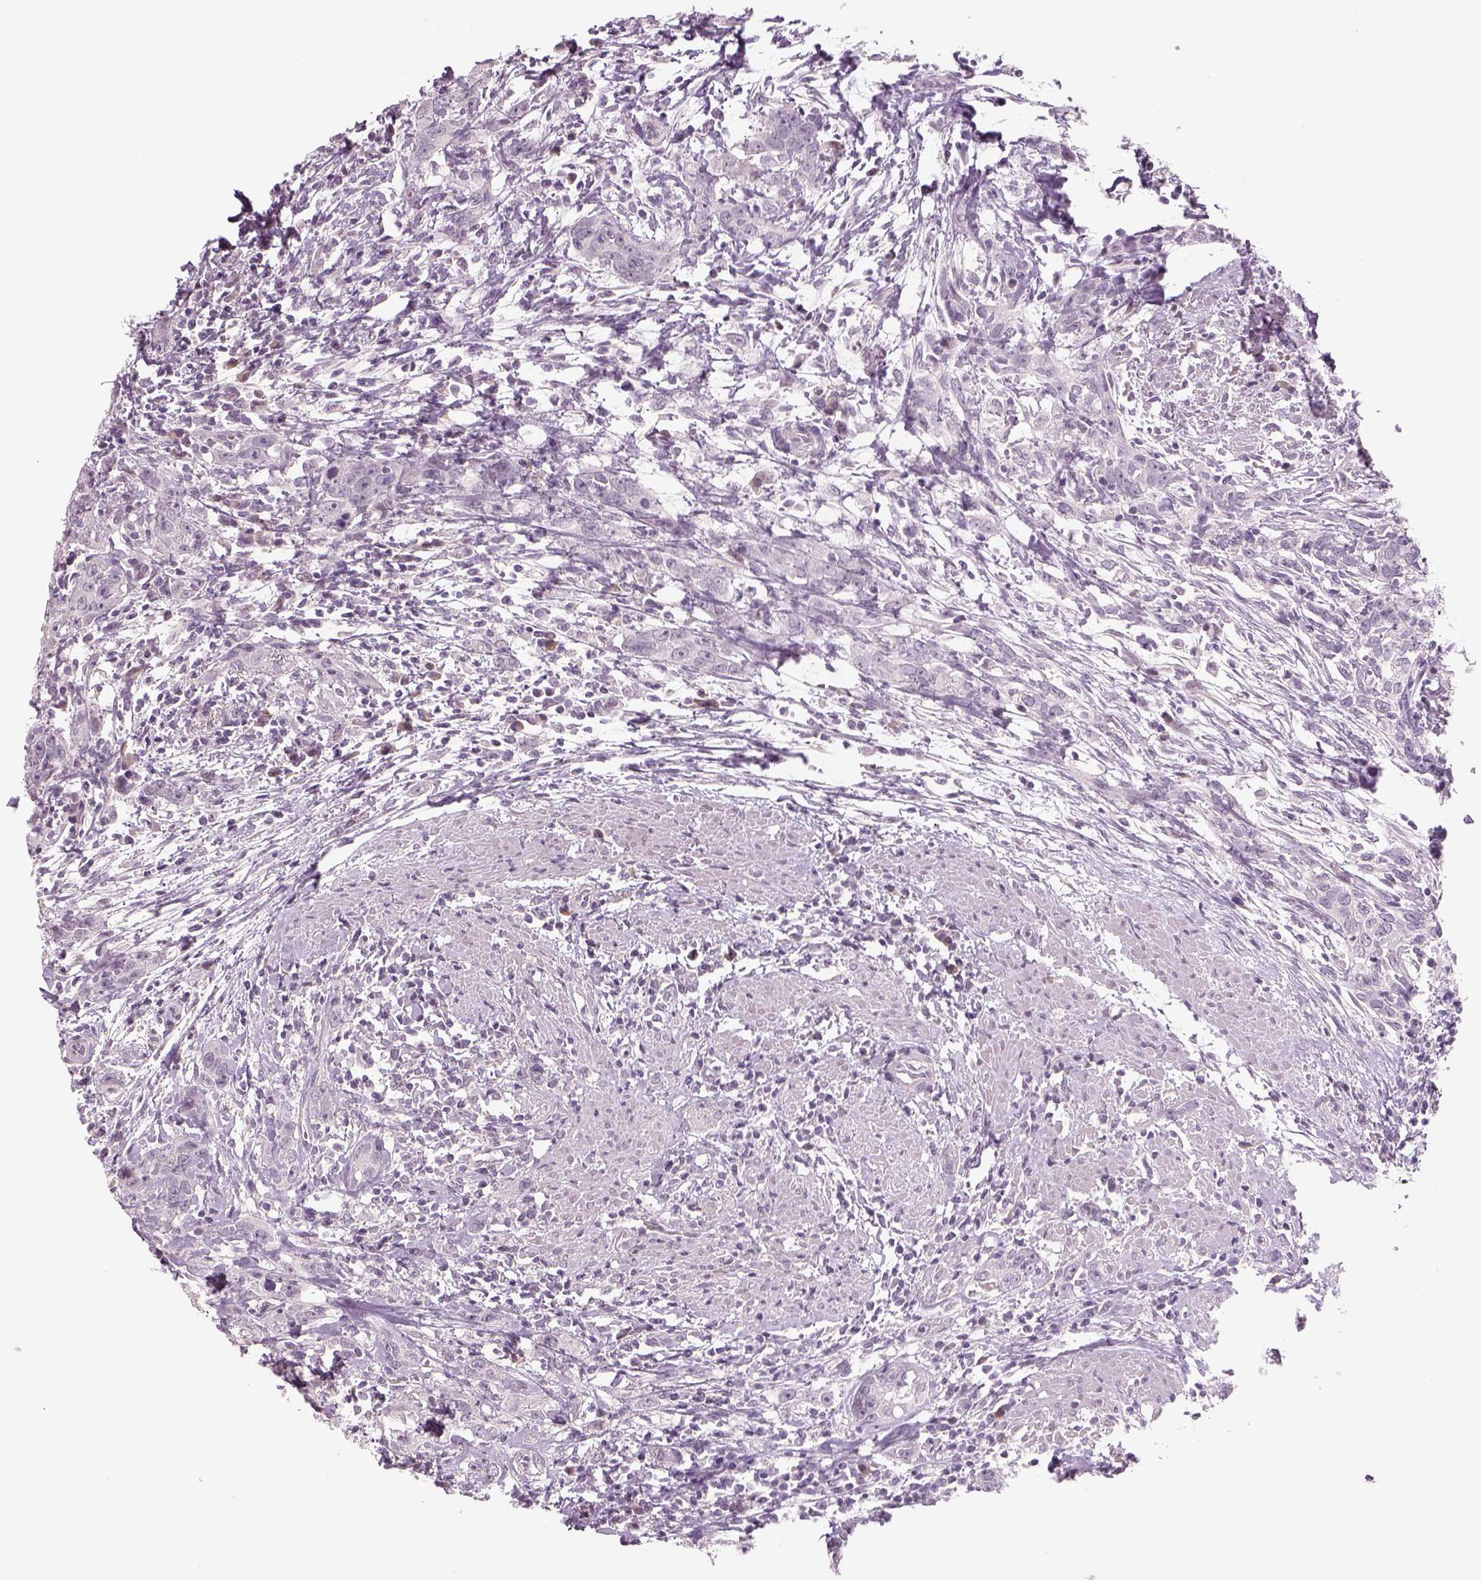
{"staining": {"intensity": "negative", "quantity": "none", "location": "none"}, "tissue": "urothelial cancer", "cell_type": "Tumor cells", "image_type": "cancer", "snomed": [{"axis": "morphology", "description": "Urothelial carcinoma, High grade"}, {"axis": "topography", "description": "Urinary bladder"}], "caption": "This is an immunohistochemistry (IHC) micrograph of urothelial cancer. There is no positivity in tumor cells.", "gene": "PENK", "patient": {"sex": "male", "age": 83}}